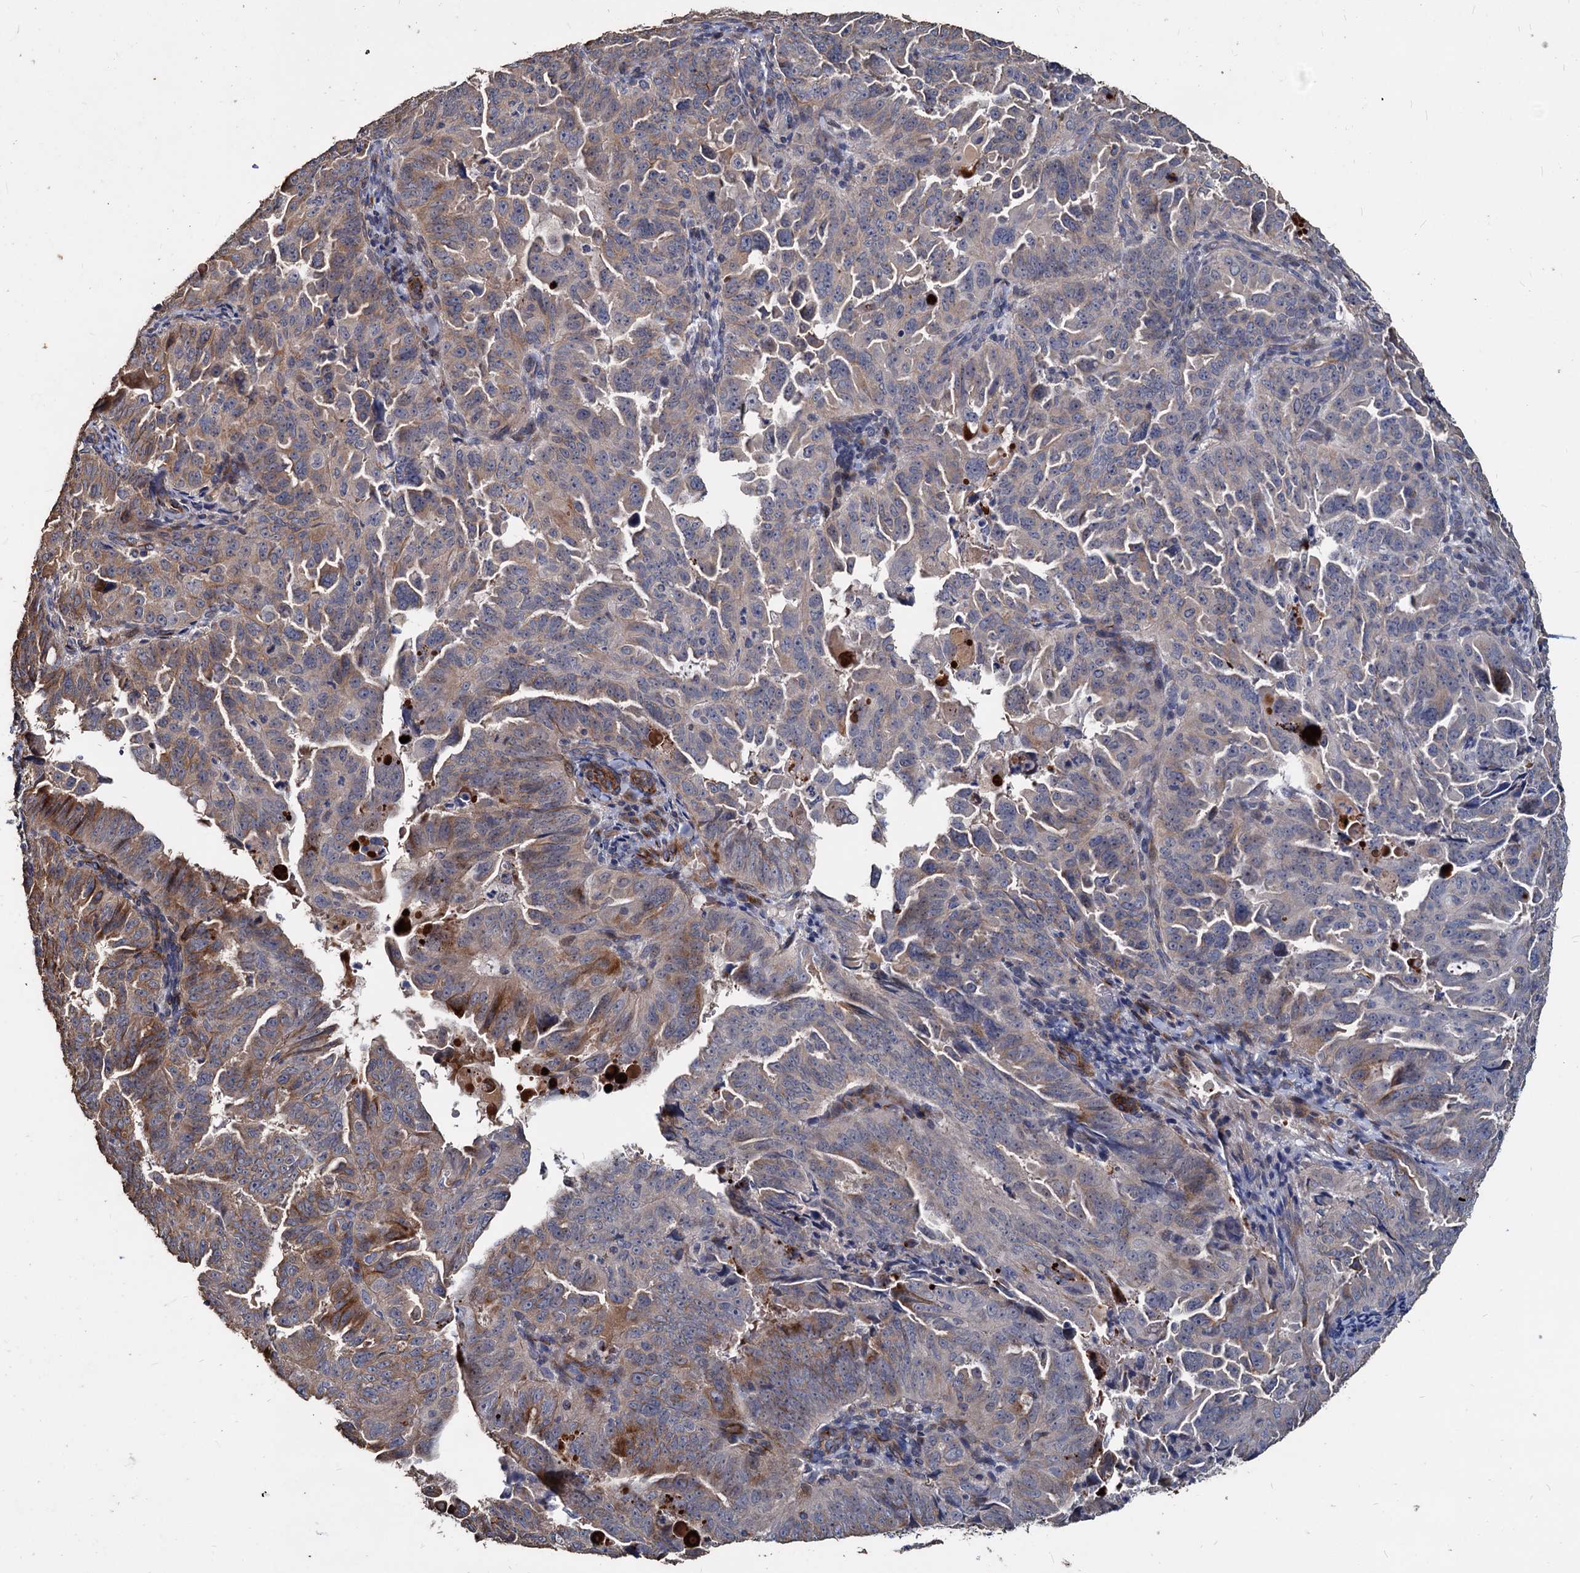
{"staining": {"intensity": "moderate", "quantity": "<25%", "location": "cytoplasmic/membranous"}, "tissue": "endometrial cancer", "cell_type": "Tumor cells", "image_type": "cancer", "snomed": [{"axis": "morphology", "description": "Adenocarcinoma, NOS"}, {"axis": "topography", "description": "Endometrium"}], "caption": "Moderate cytoplasmic/membranous expression is appreciated in approximately <25% of tumor cells in adenocarcinoma (endometrial).", "gene": "DEPDC4", "patient": {"sex": "female", "age": 65}}